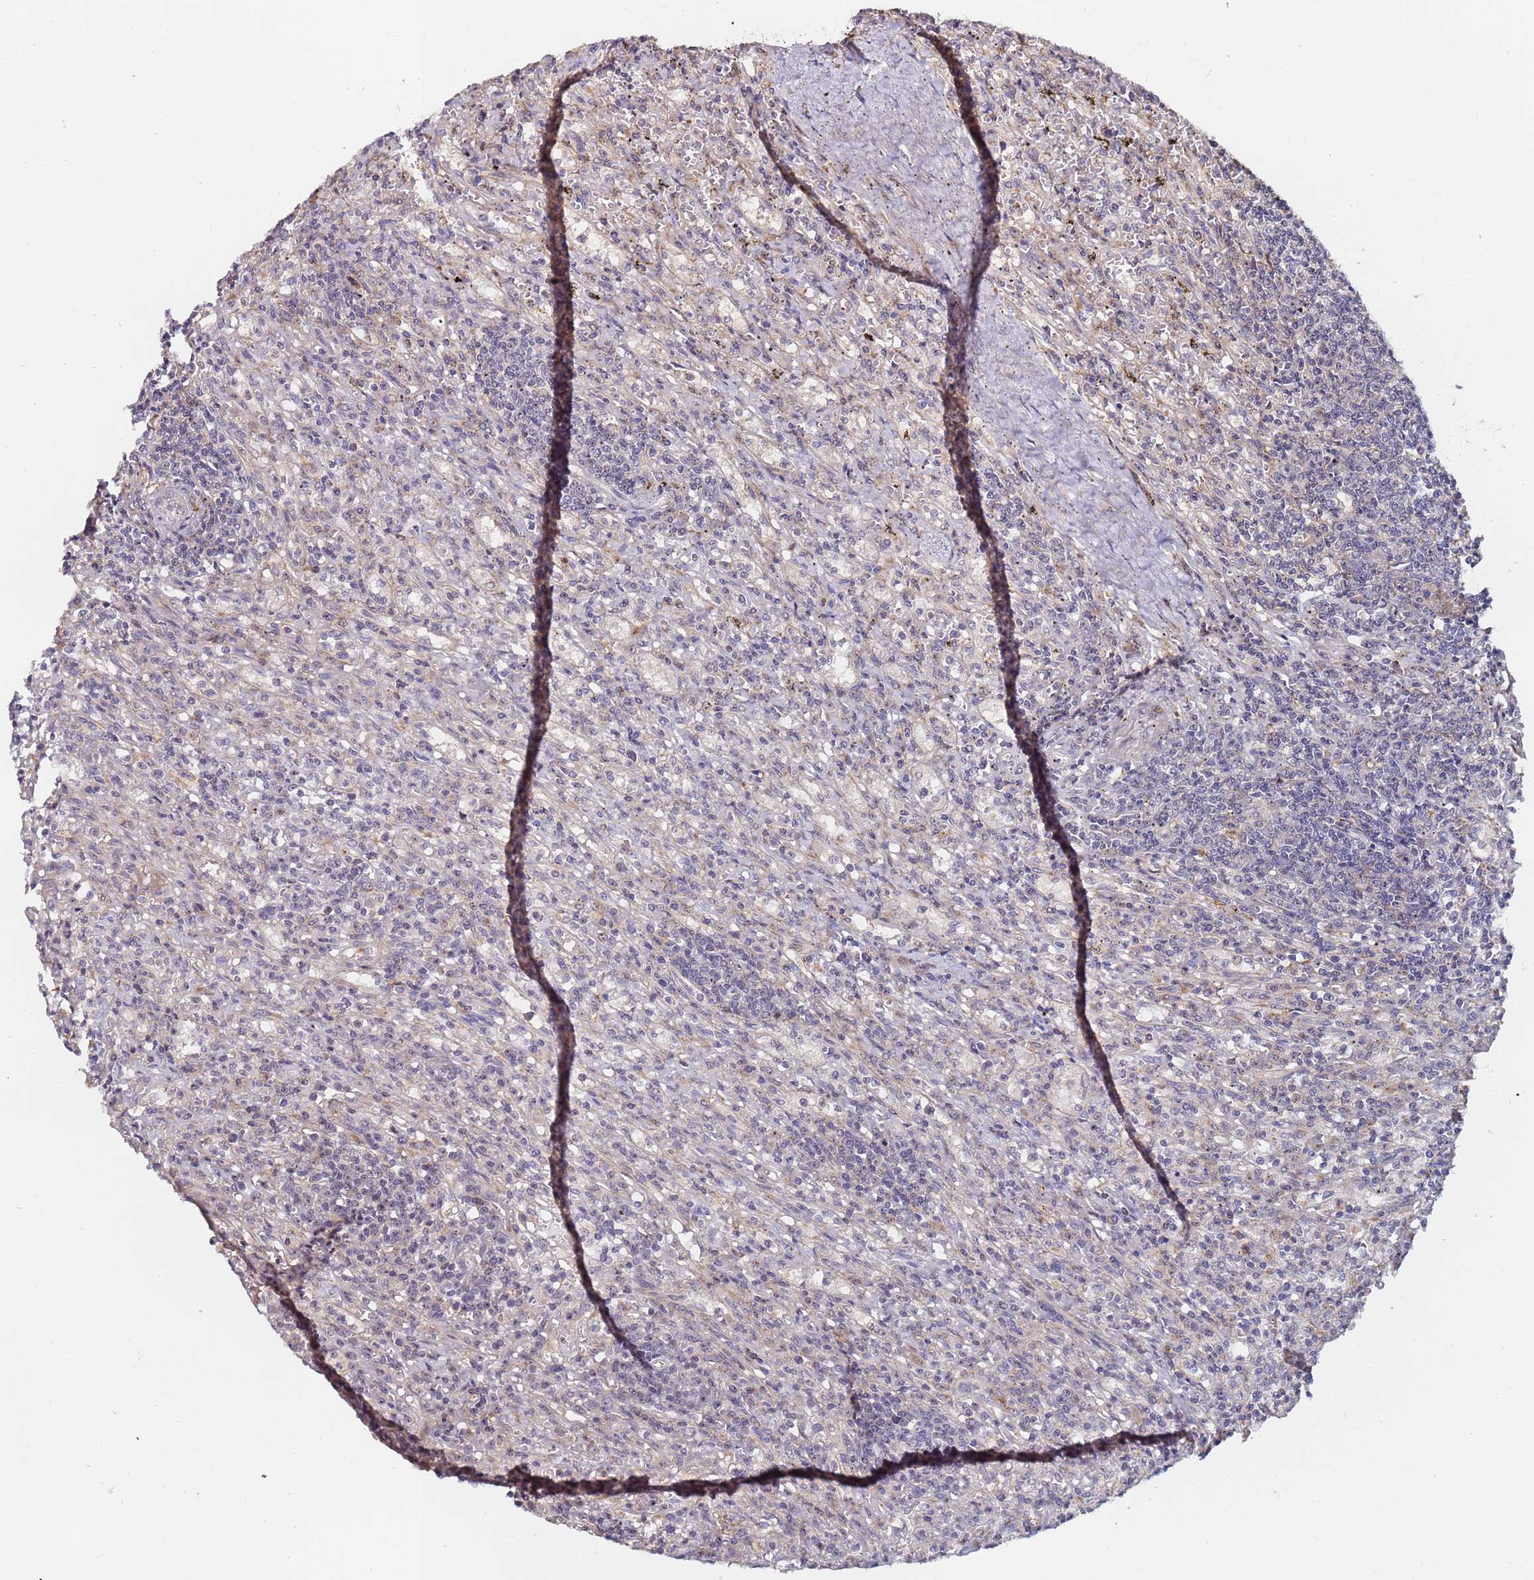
{"staining": {"intensity": "negative", "quantity": "none", "location": "none"}, "tissue": "lymphoma", "cell_type": "Tumor cells", "image_type": "cancer", "snomed": [{"axis": "morphology", "description": "Malignant lymphoma, non-Hodgkin's type, Low grade"}, {"axis": "topography", "description": "Spleen"}], "caption": "Tumor cells show no significant protein expression in low-grade malignant lymphoma, non-Hodgkin's type.", "gene": "KRI1", "patient": {"sex": "male", "age": 76}}